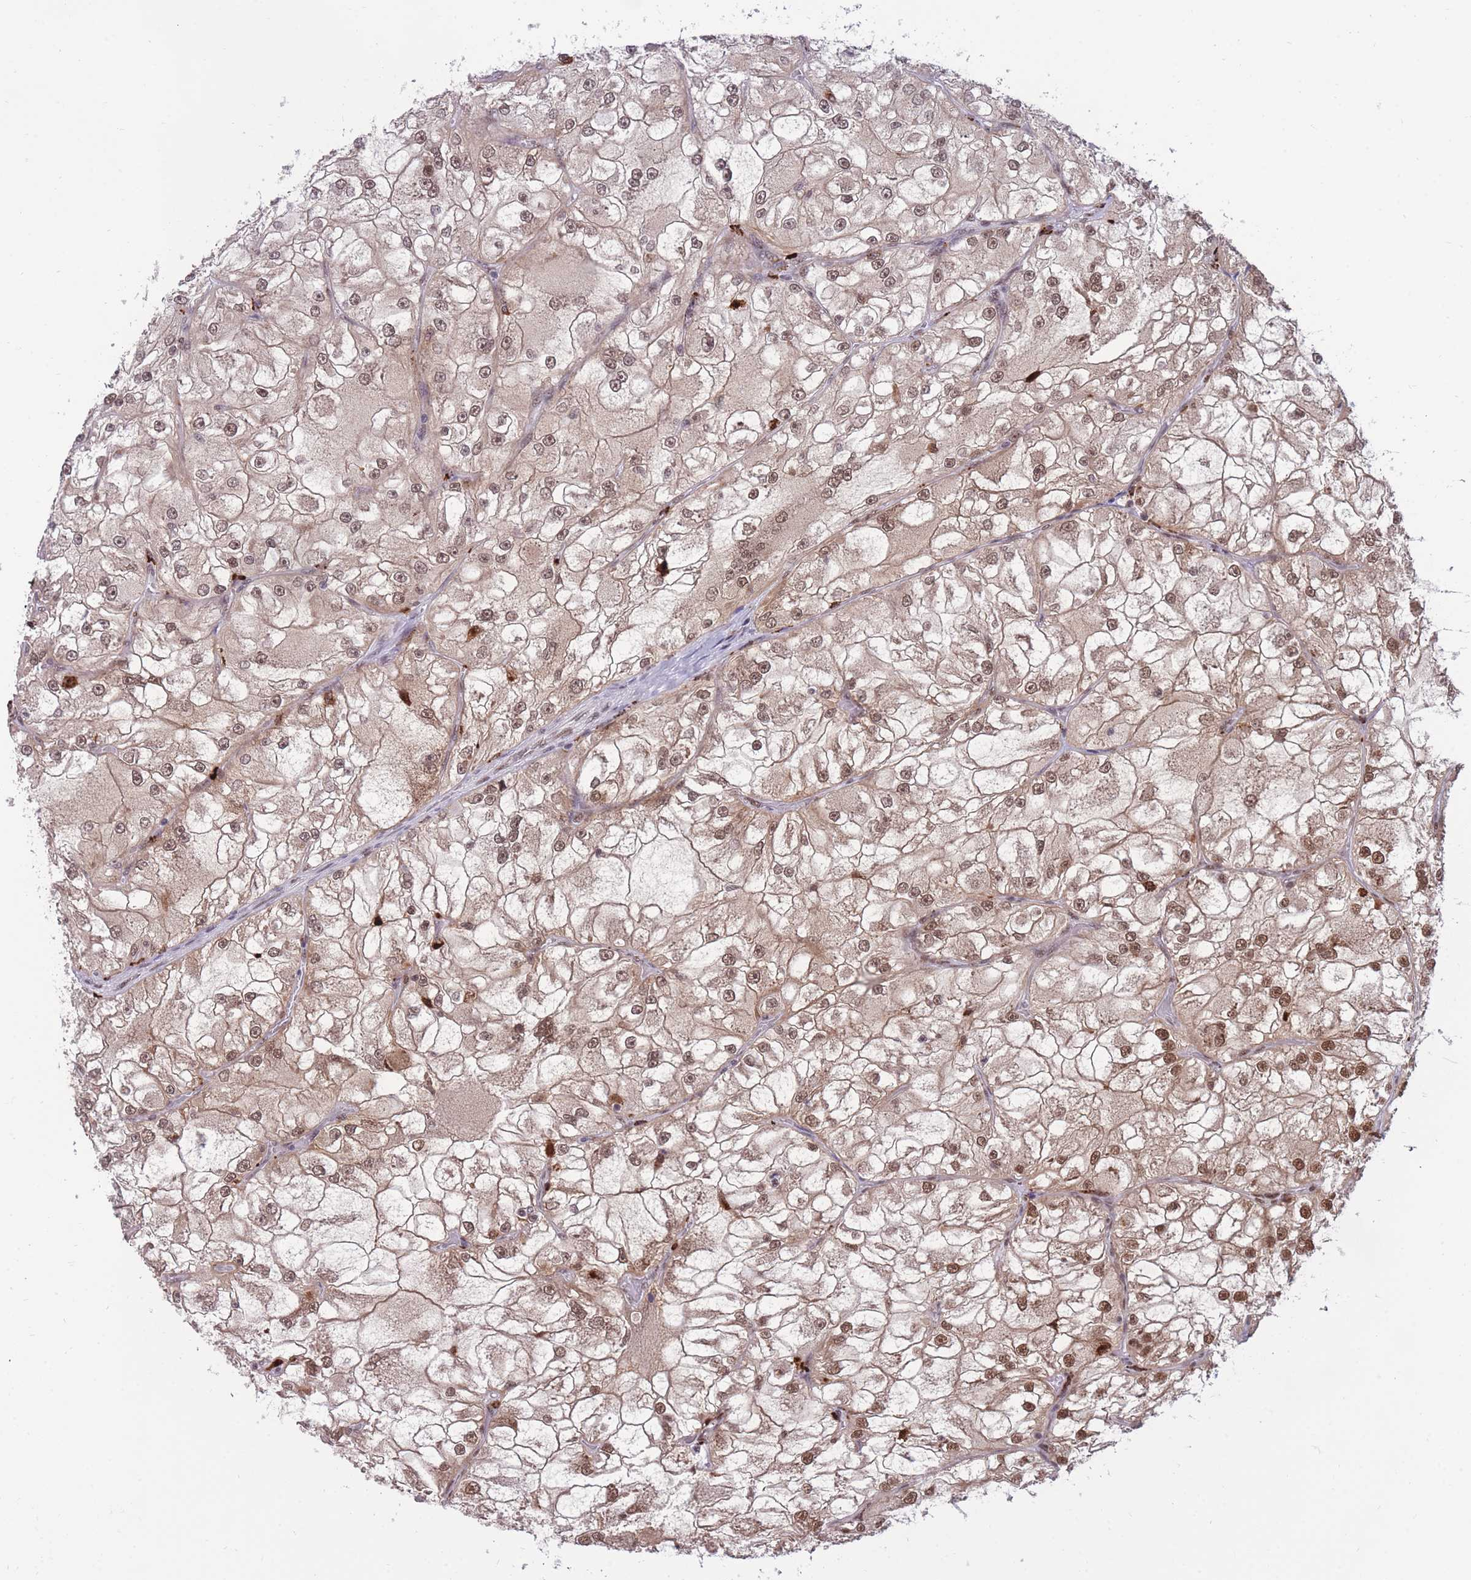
{"staining": {"intensity": "strong", "quantity": ">75%", "location": "nuclear"}, "tissue": "renal cancer", "cell_type": "Tumor cells", "image_type": "cancer", "snomed": [{"axis": "morphology", "description": "Adenocarcinoma, NOS"}, {"axis": "topography", "description": "Kidney"}], "caption": "Immunohistochemical staining of human renal adenocarcinoma demonstrates high levels of strong nuclear protein positivity in approximately >75% of tumor cells. (DAB (3,3'-diaminobenzidine) IHC with brightfield microscopy, high magnification).", "gene": "PRPF19", "patient": {"sex": "female", "age": 72}}